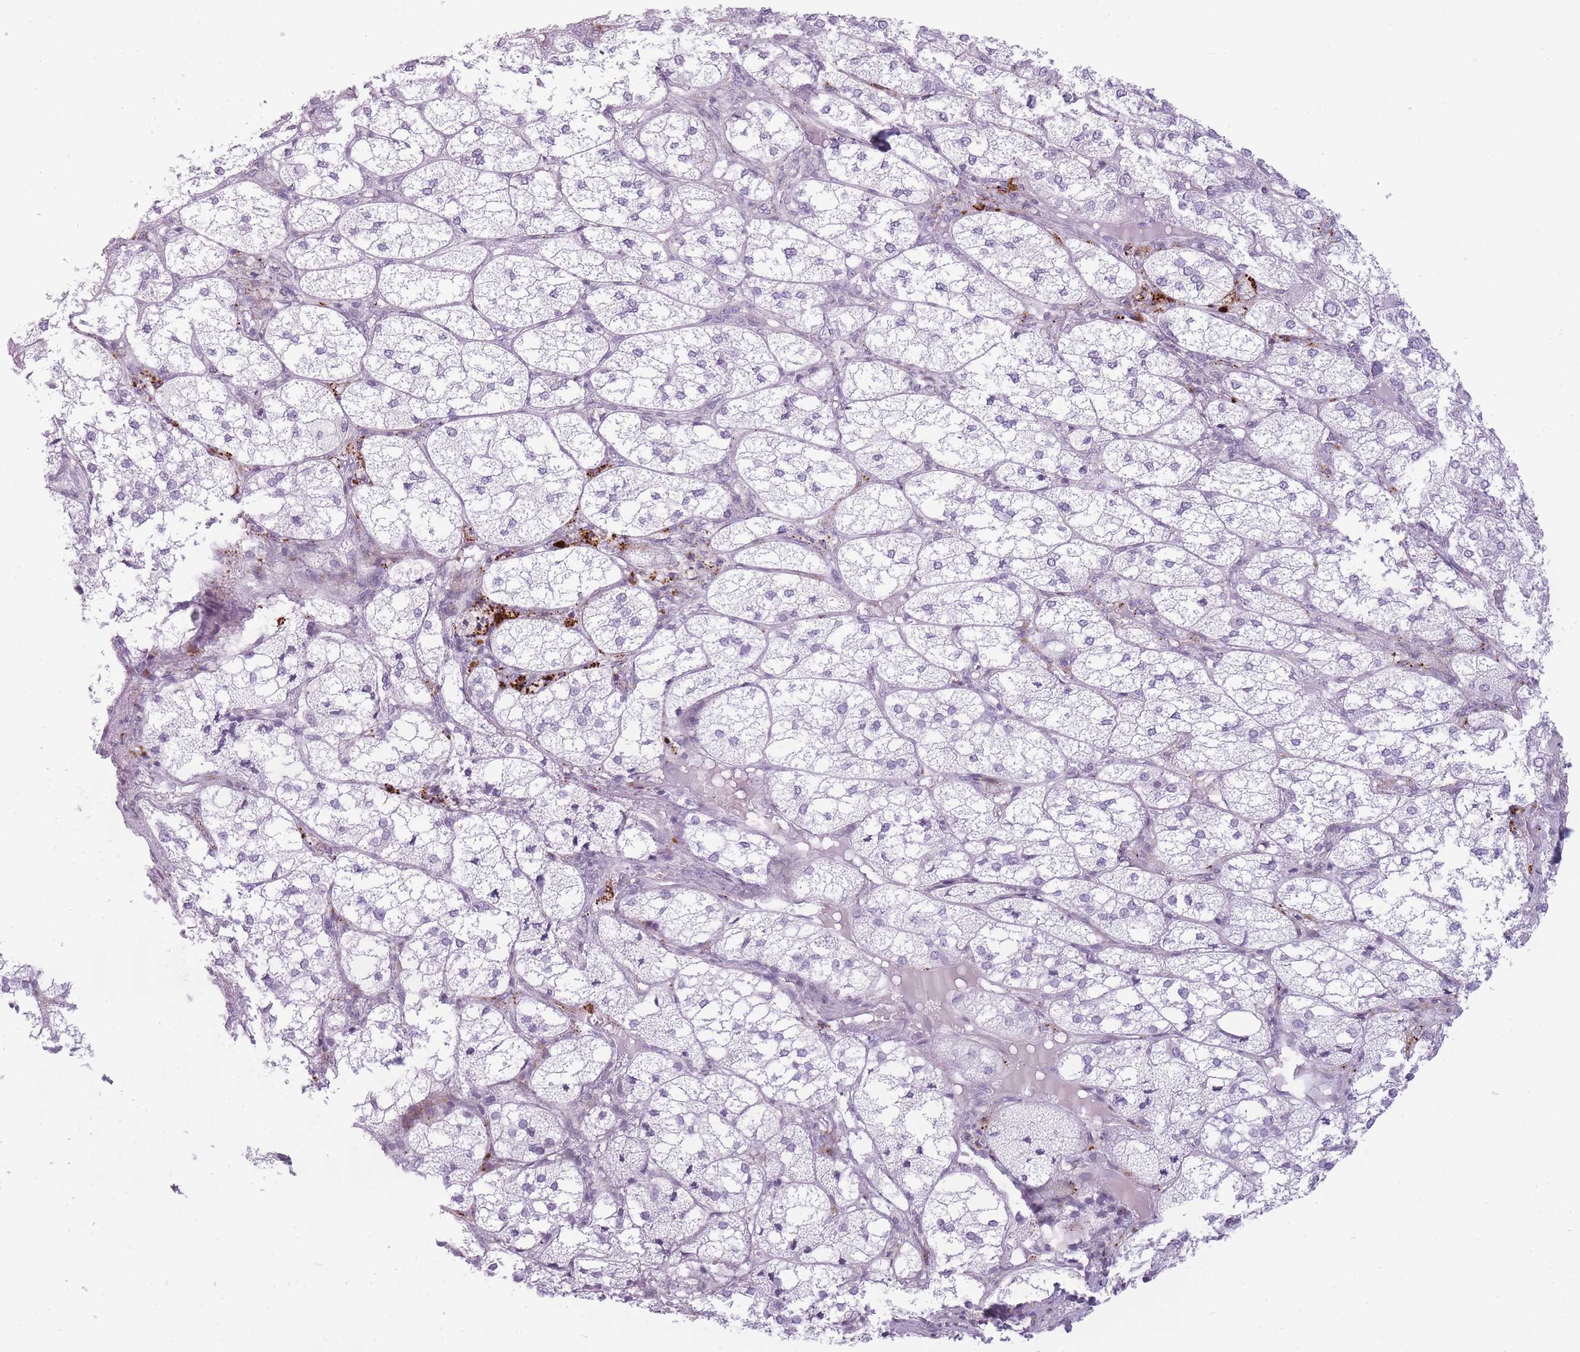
{"staining": {"intensity": "negative", "quantity": "none", "location": "none"}, "tissue": "adrenal gland", "cell_type": "Glandular cells", "image_type": "normal", "snomed": [{"axis": "morphology", "description": "Normal tissue, NOS"}, {"axis": "topography", "description": "Adrenal gland"}], "caption": "This histopathology image is of normal adrenal gland stained with IHC to label a protein in brown with the nuclei are counter-stained blue. There is no staining in glandular cells.", "gene": "GGT1", "patient": {"sex": "female", "age": 61}}